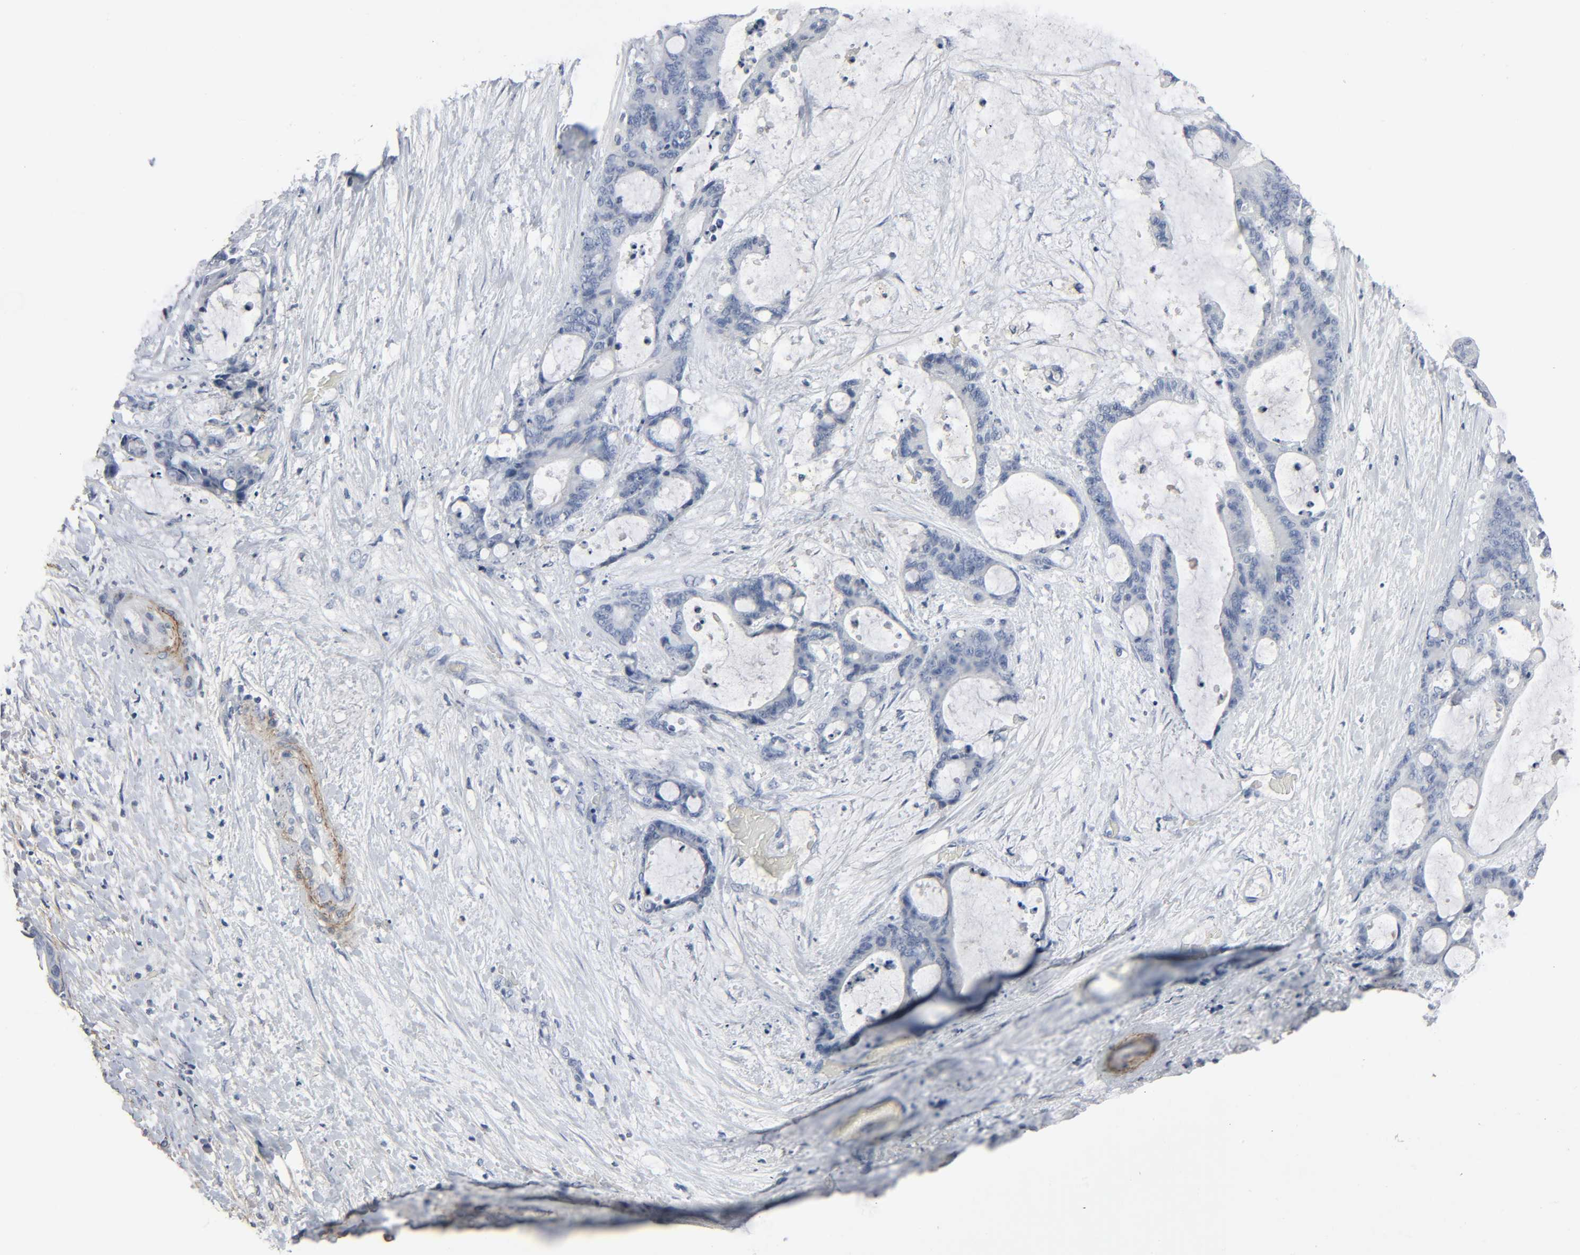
{"staining": {"intensity": "negative", "quantity": "none", "location": "none"}, "tissue": "liver cancer", "cell_type": "Tumor cells", "image_type": "cancer", "snomed": [{"axis": "morphology", "description": "Cholangiocarcinoma"}, {"axis": "topography", "description": "Liver"}], "caption": "DAB immunohistochemical staining of human cholangiocarcinoma (liver) demonstrates no significant expression in tumor cells. (DAB (3,3'-diaminobenzidine) immunohistochemistry (IHC), high magnification).", "gene": "FBLN5", "patient": {"sex": "female", "age": 73}}